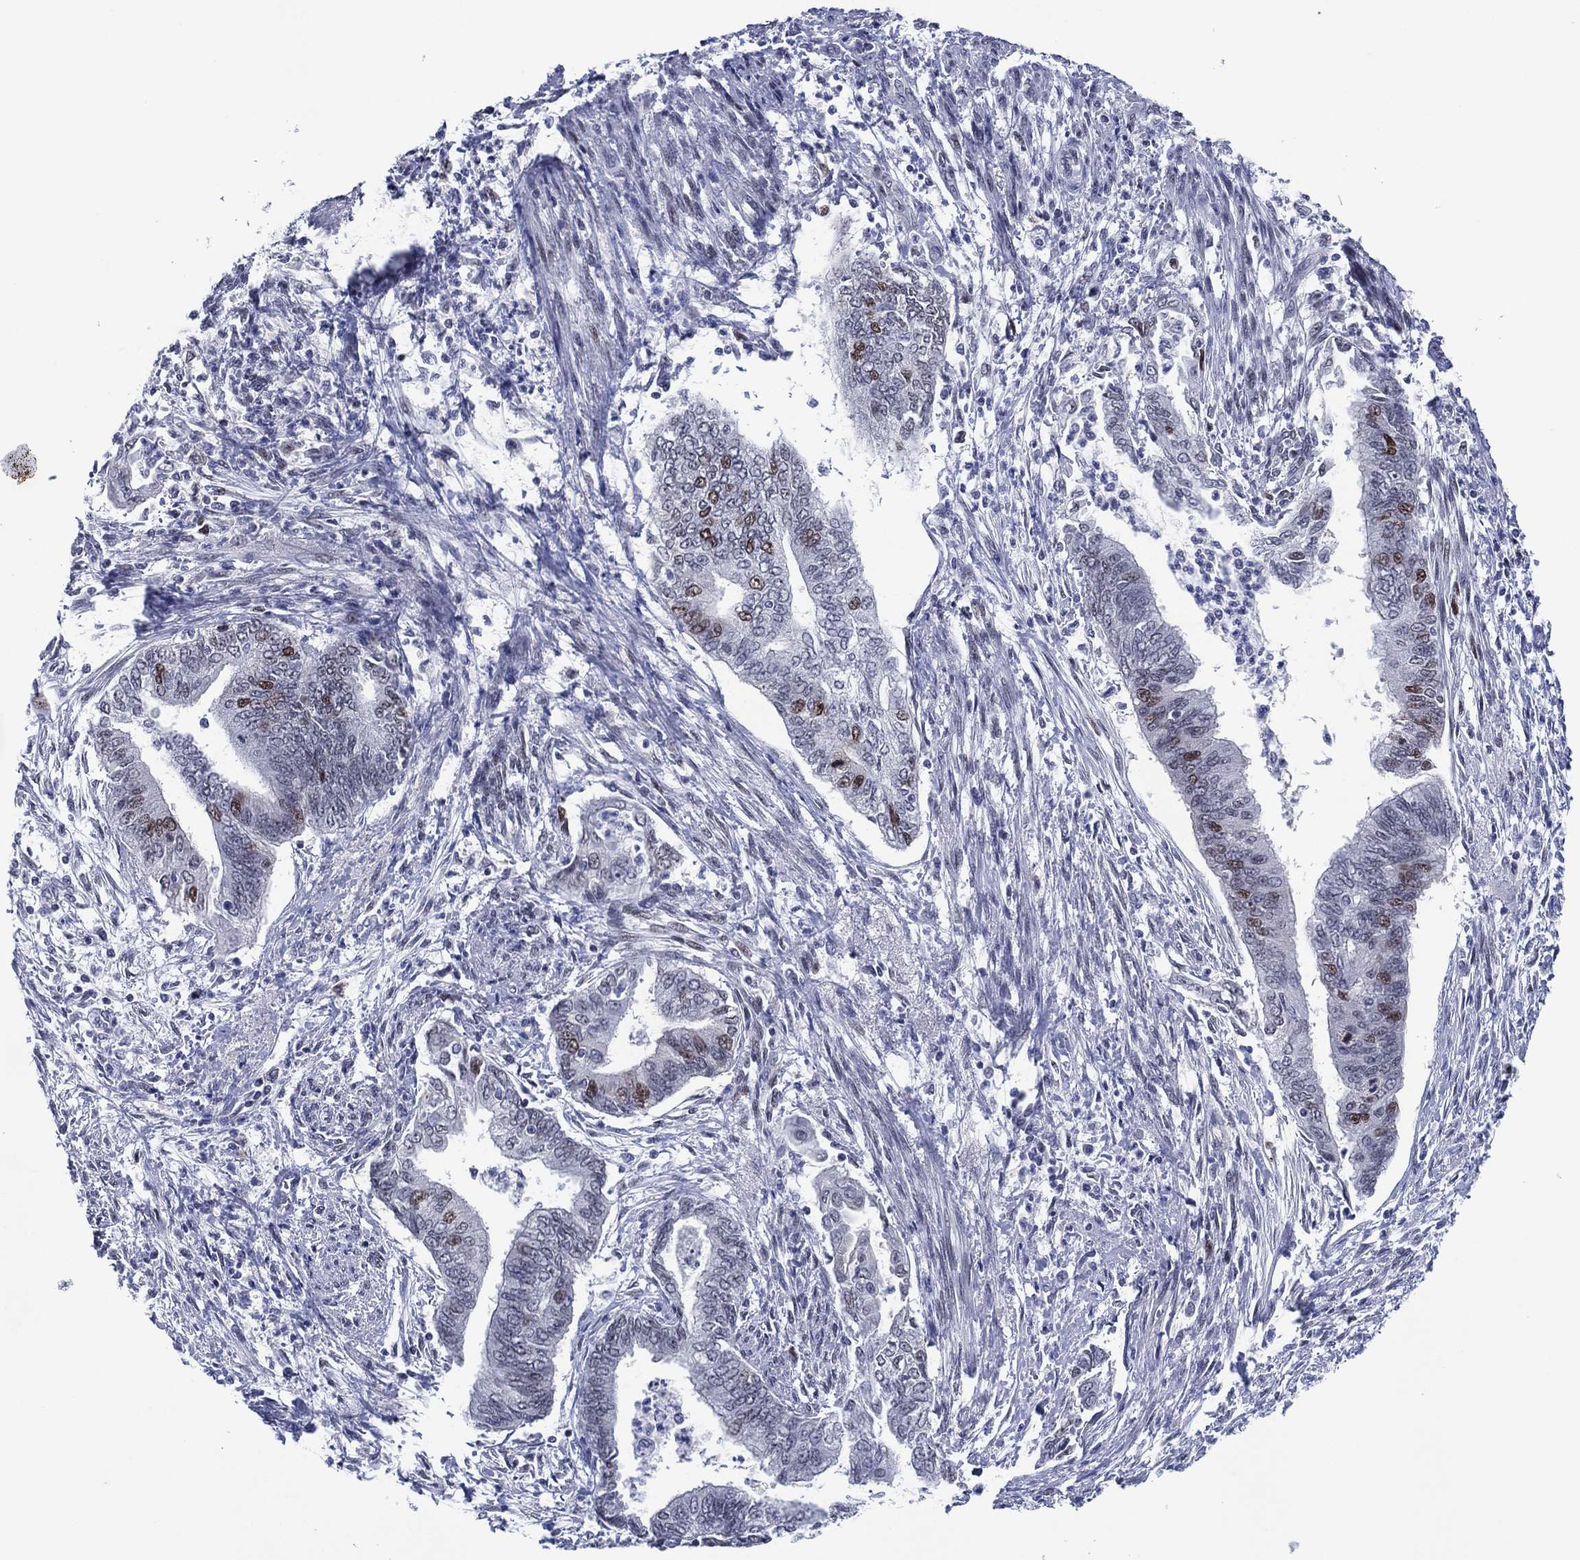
{"staining": {"intensity": "moderate", "quantity": "<25%", "location": "nuclear"}, "tissue": "endometrial cancer", "cell_type": "Tumor cells", "image_type": "cancer", "snomed": [{"axis": "morphology", "description": "Adenocarcinoma, NOS"}, {"axis": "topography", "description": "Endometrium"}], "caption": "An IHC histopathology image of neoplastic tissue is shown. Protein staining in brown highlights moderate nuclear positivity in endometrial cancer within tumor cells.", "gene": "GATA6", "patient": {"sex": "female", "age": 65}}